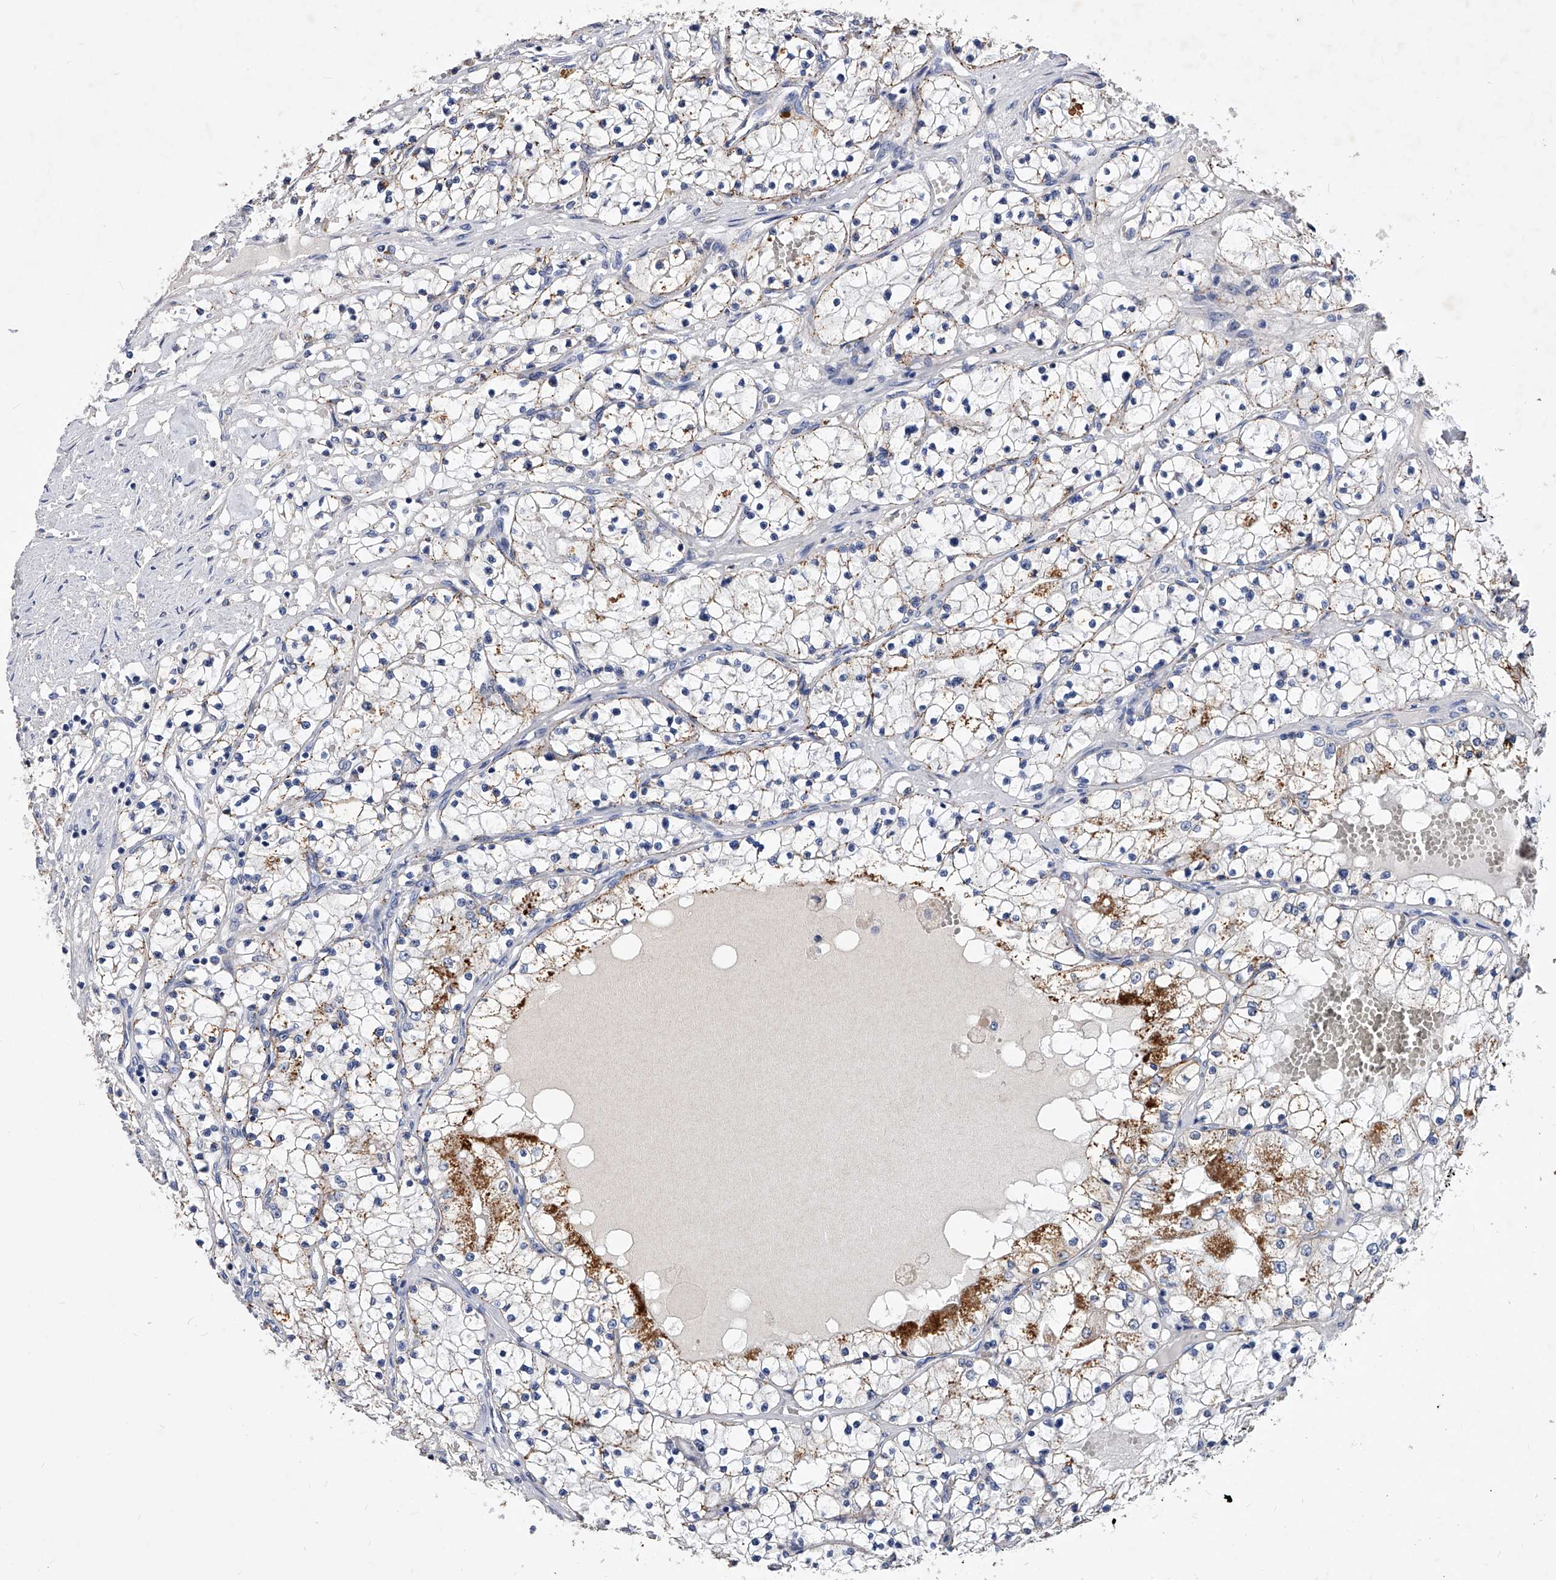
{"staining": {"intensity": "moderate", "quantity": "<25%", "location": "cytoplasmic/membranous"}, "tissue": "renal cancer", "cell_type": "Tumor cells", "image_type": "cancer", "snomed": [{"axis": "morphology", "description": "Normal tissue, NOS"}, {"axis": "morphology", "description": "Adenocarcinoma, NOS"}, {"axis": "topography", "description": "Kidney"}], "caption": "High-magnification brightfield microscopy of renal cancer (adenocarcinoma) stained with DAB (3,3'-diaminobenzidine) (brown) and counterstained with hematoxylin (blue). tumor cells exhibit moderate cytoplasmic/membranous staining is present in about<25% of cells.", "gene": "ZNF529", "patient": {"sex": "male", "age": 68}}